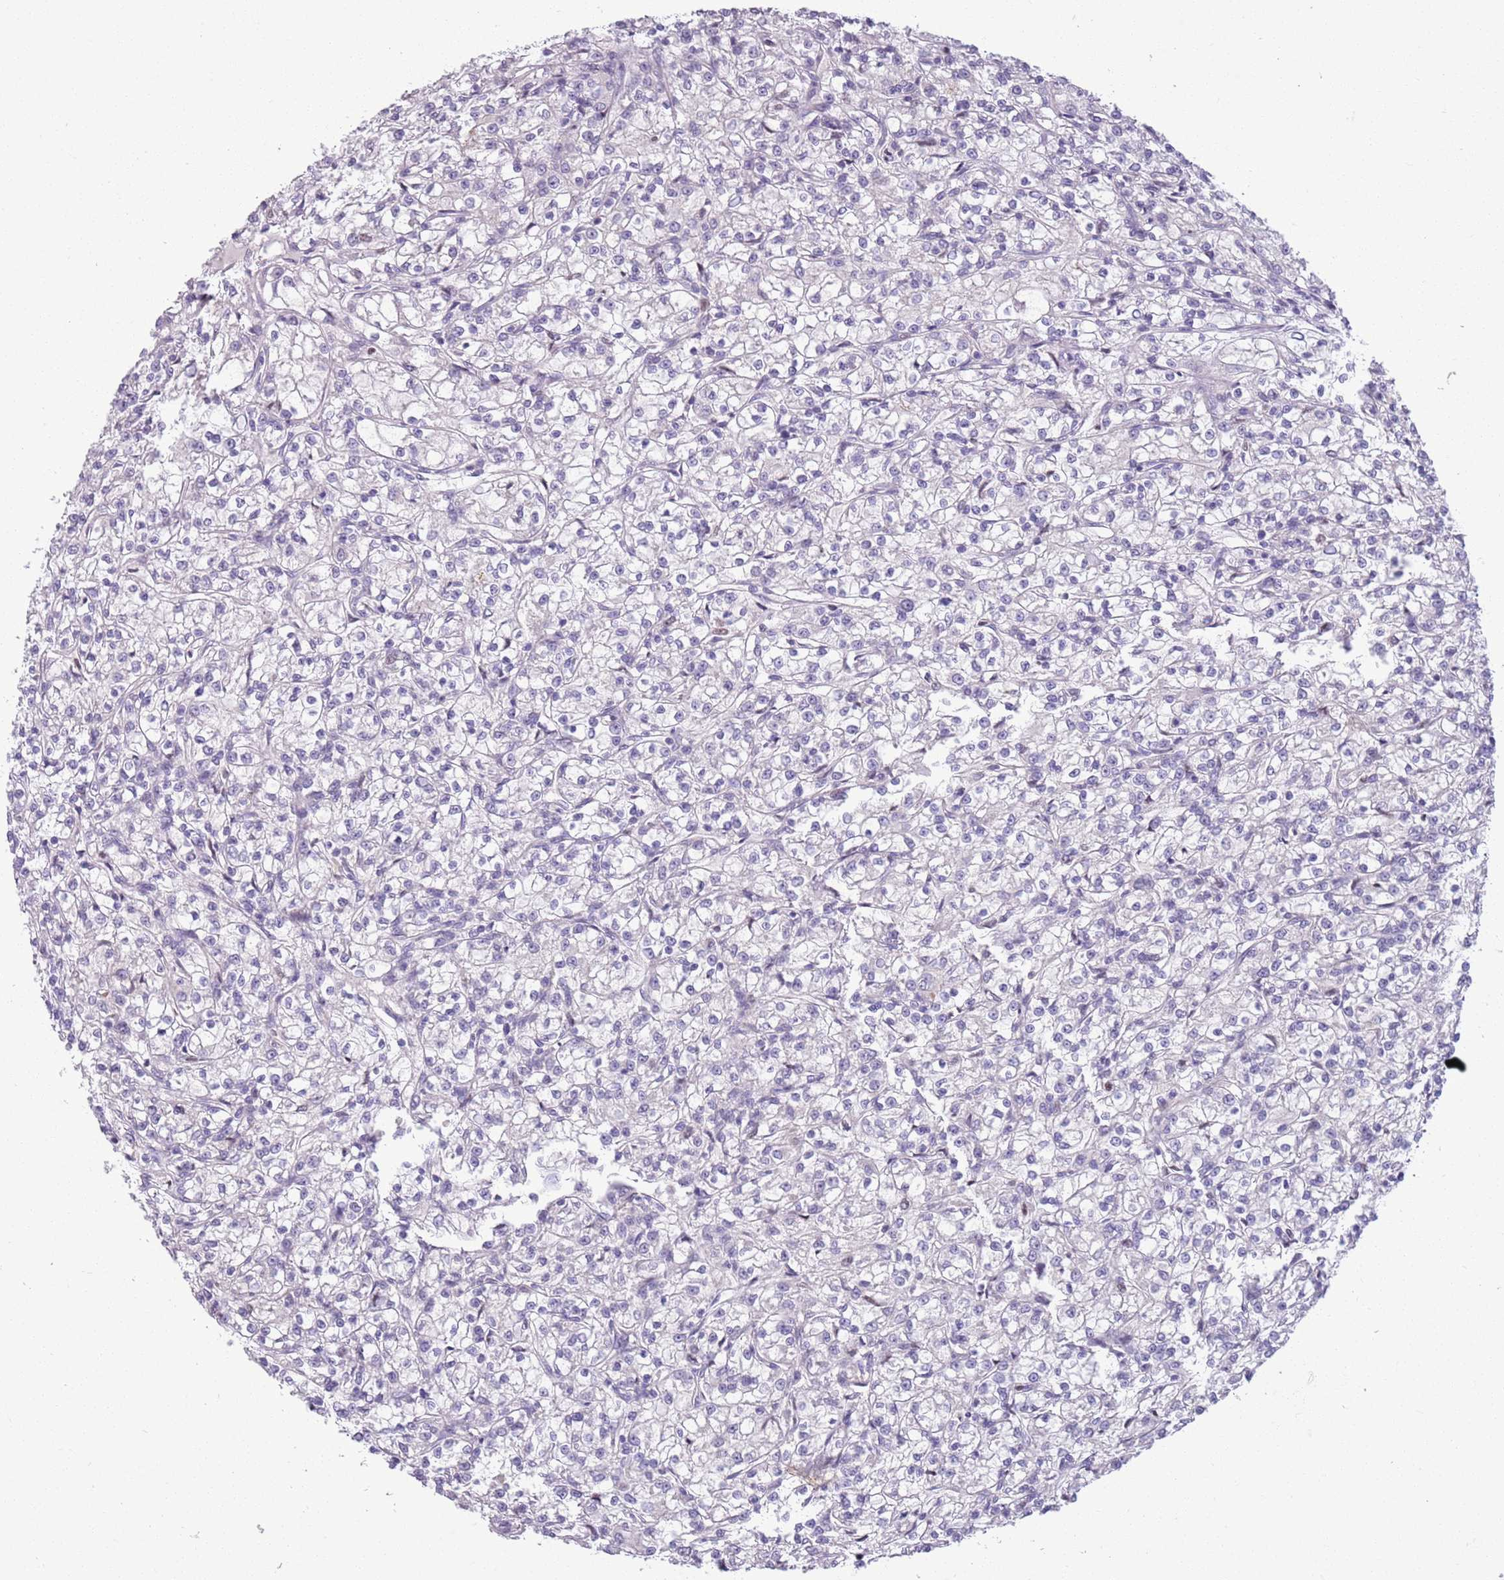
{"staining": {"intensity": "negative", "quantity": "none", "location": "none"}, "tissue": "renal cancer", "cell_type": "Tumor cells", "image_type": "cancer", "snomed": [{"axis": "morphology", "description": "Adenocarcinoma, NOS"}, {"axis": "topography", "description": "Kidney"}], "caption": "IHC micrograph of human renal adenocarcinoma stained for a protein (brown), which displays no staining in tumor cells.", "gene": "ADCY7", "patient": {"sex": "female", "age": 59}}